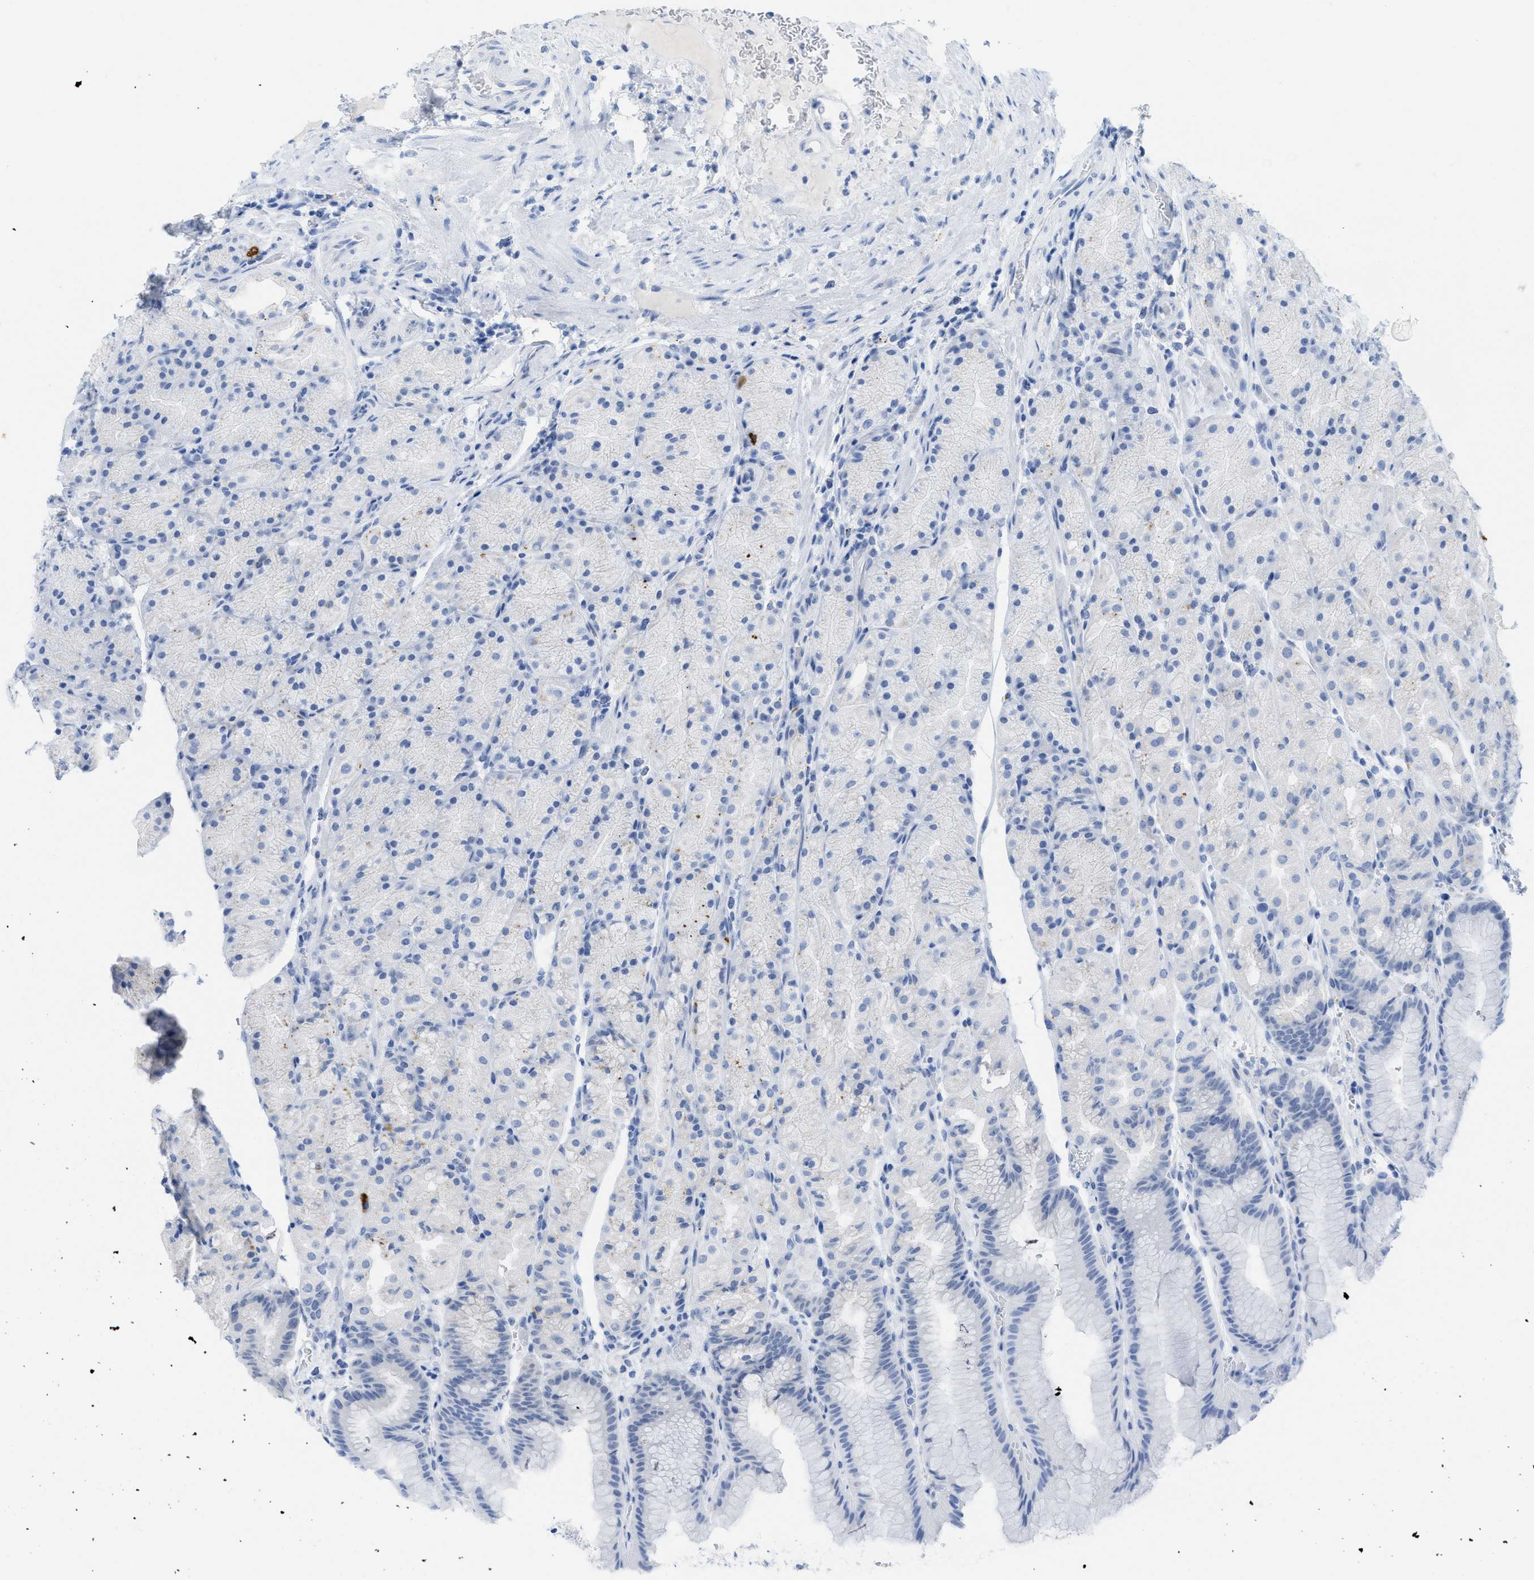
{"staining": {"intensity": "negative", "quantity": "none", "location": "none"}, "tissue": "stomach", "cell_type": "Glandular cells", "image_type": "normal", "snomed": [{"axis": "morphology", "description": "Normal tissue, NOS"}, {"axis": "morphology", "description": "Carcinoid, malignant, NOS"}, {"axis": "topography", "description": "Stomach, upper"}], "caption": "DAB immunohistochemical staining of normal stomach exhibits no significant staining in glandular cells. The staining is performed using DAB brown chromogen with nuclei counter-stained in using hematoxylin.", "gene": "WDR4", "patient": {"sex": "male", "age": 39}}